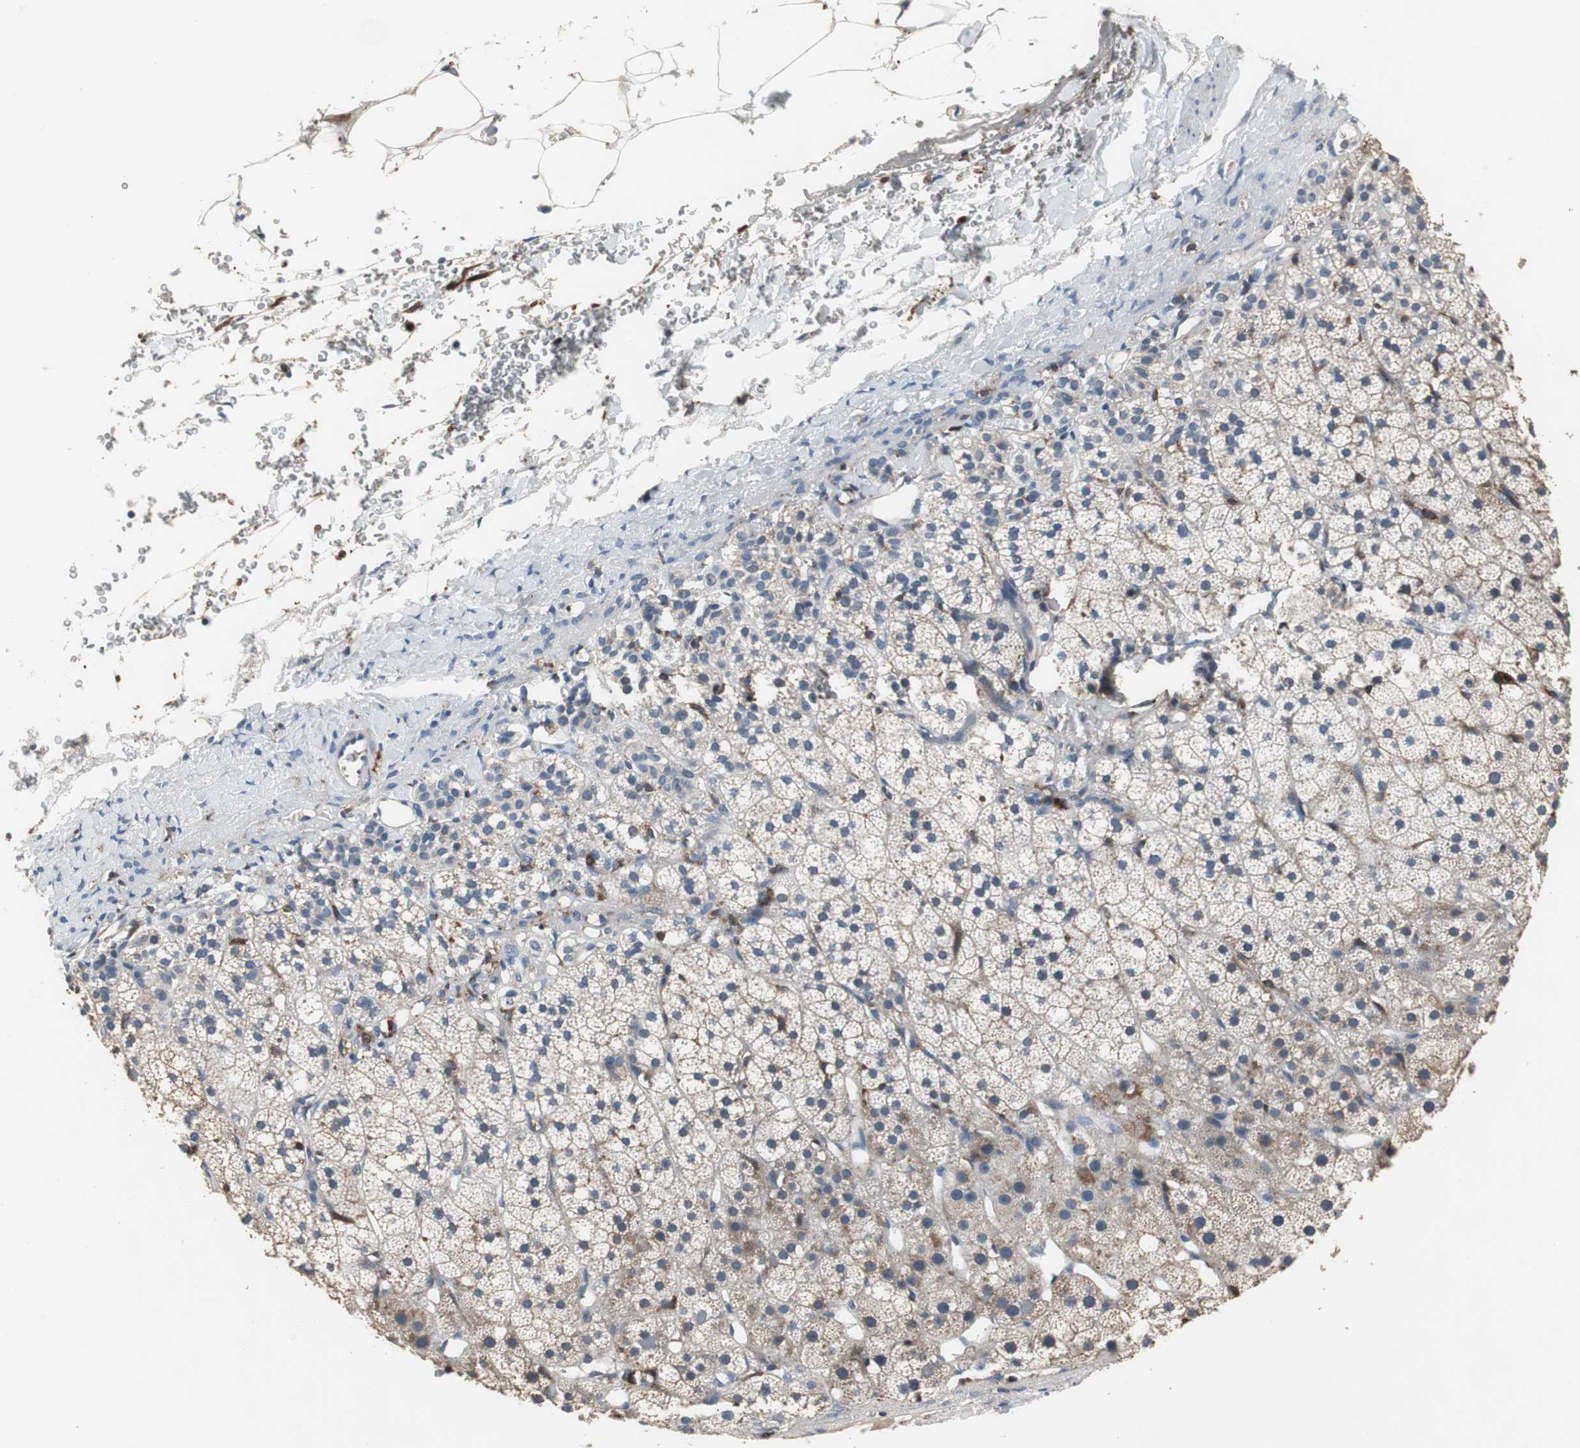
{"staining": {"intensity": "weak", "quantity": "<25%", "location": "cytoplasmic/membranous"}, "tissue": "adrenal gland", "cell_type": "Glandular cells", "image_type": "normal", "snomed": [{"axis": "morphology", "description": "Normal tissue, NOS"}, {"axis": "topography", "description": "Adrenal gland"}], "caption": "Image shows no protein positivity in glandular cells of benign adrenal gland.", "gene": "NCF2", "patient": {"sex": "male", "age": 35}}